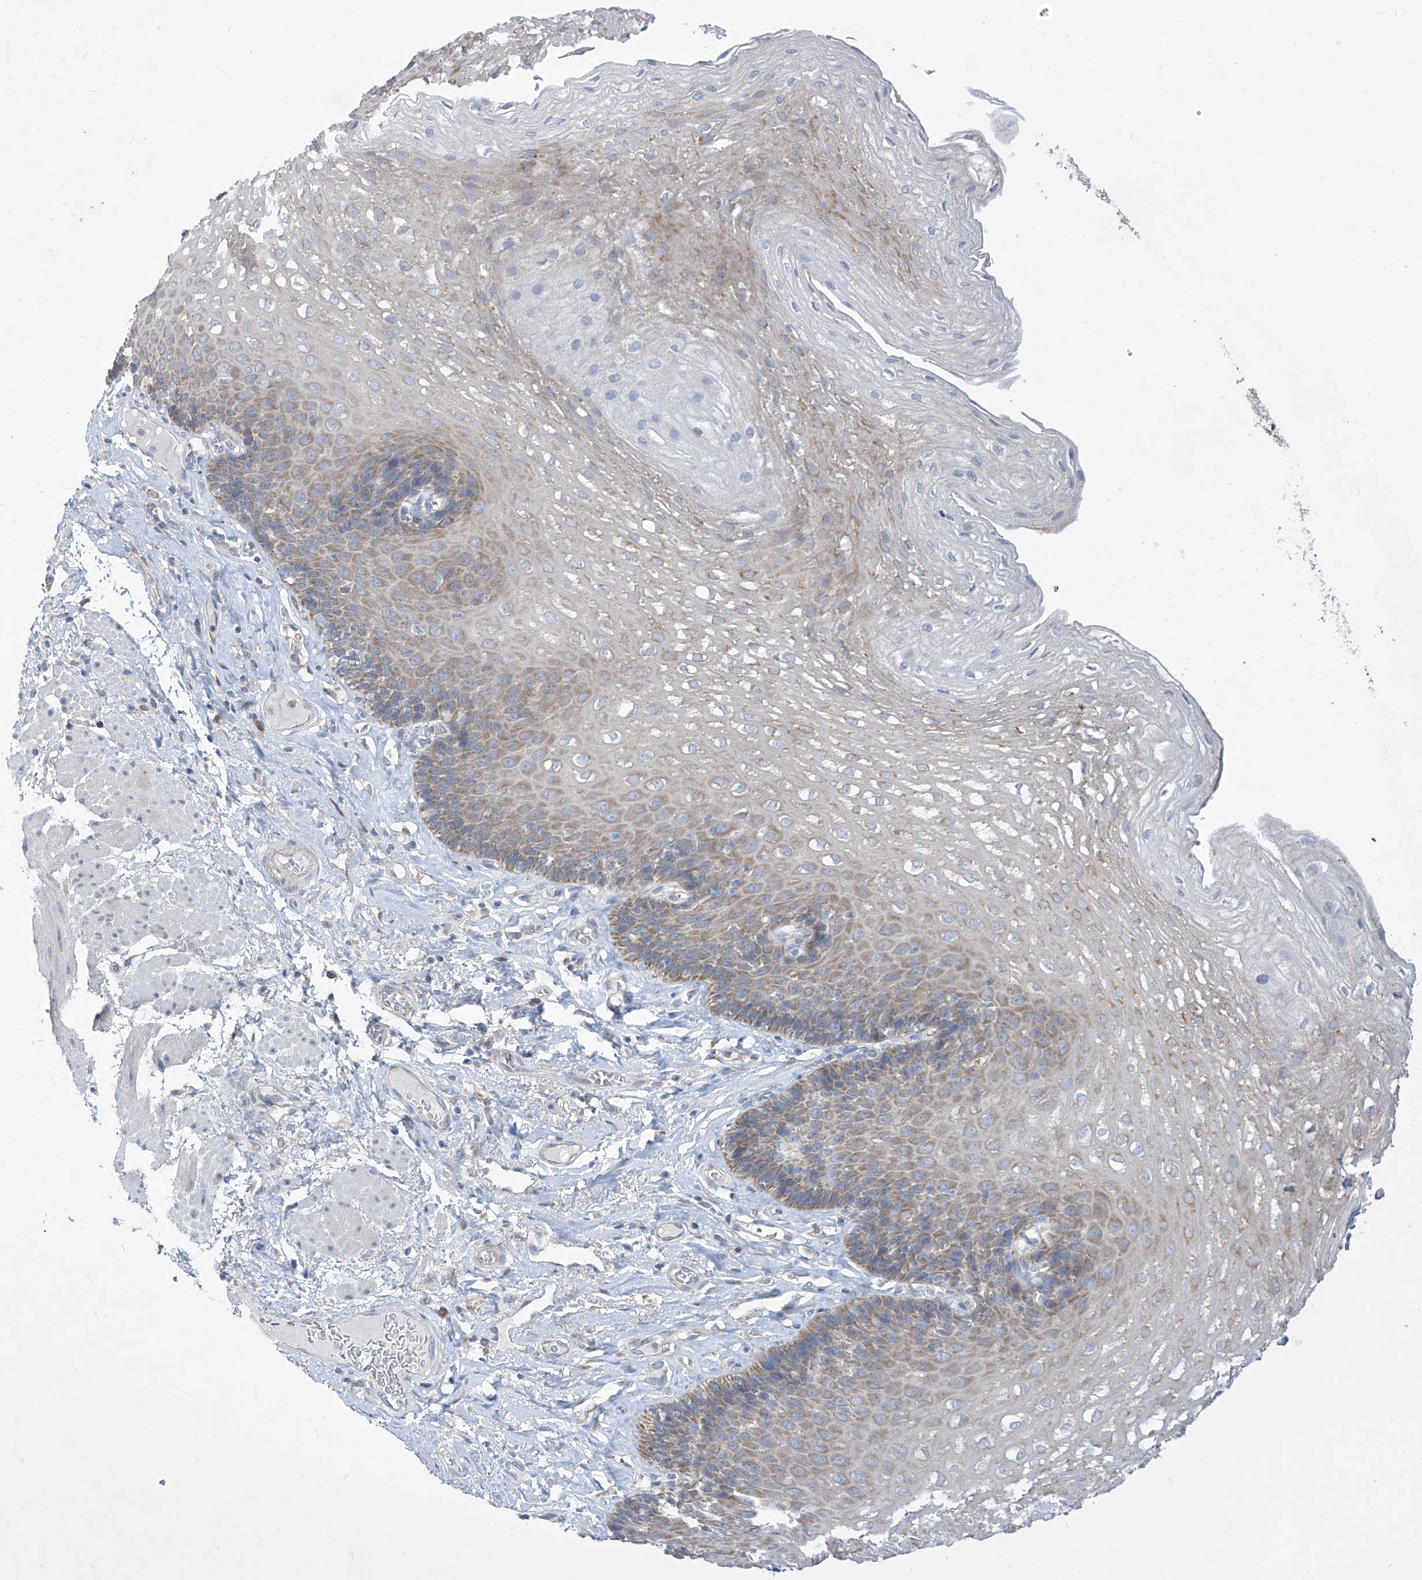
{"staining": {"intensity": "weak", "quantity": "25%-75%", "location": "cytoplasmic/membranous"}, "tissue": "esophagus", "cell_type": "Squamous epithelial cells", "image_type": "normal", "snomed": [{"axis": "morphology", "description": "Normal tissue, NOS"}, {"axis": "topography", "description": "Esophagus"}], "caption": "Protein analysis of unremarkable esophagus reveals weak cytoplasmic/membranous positivity in approximately 25%-75% of squamous epithelial cells.", "gene": "UFL1", "patient": {"sex": "female", "age": 66}}